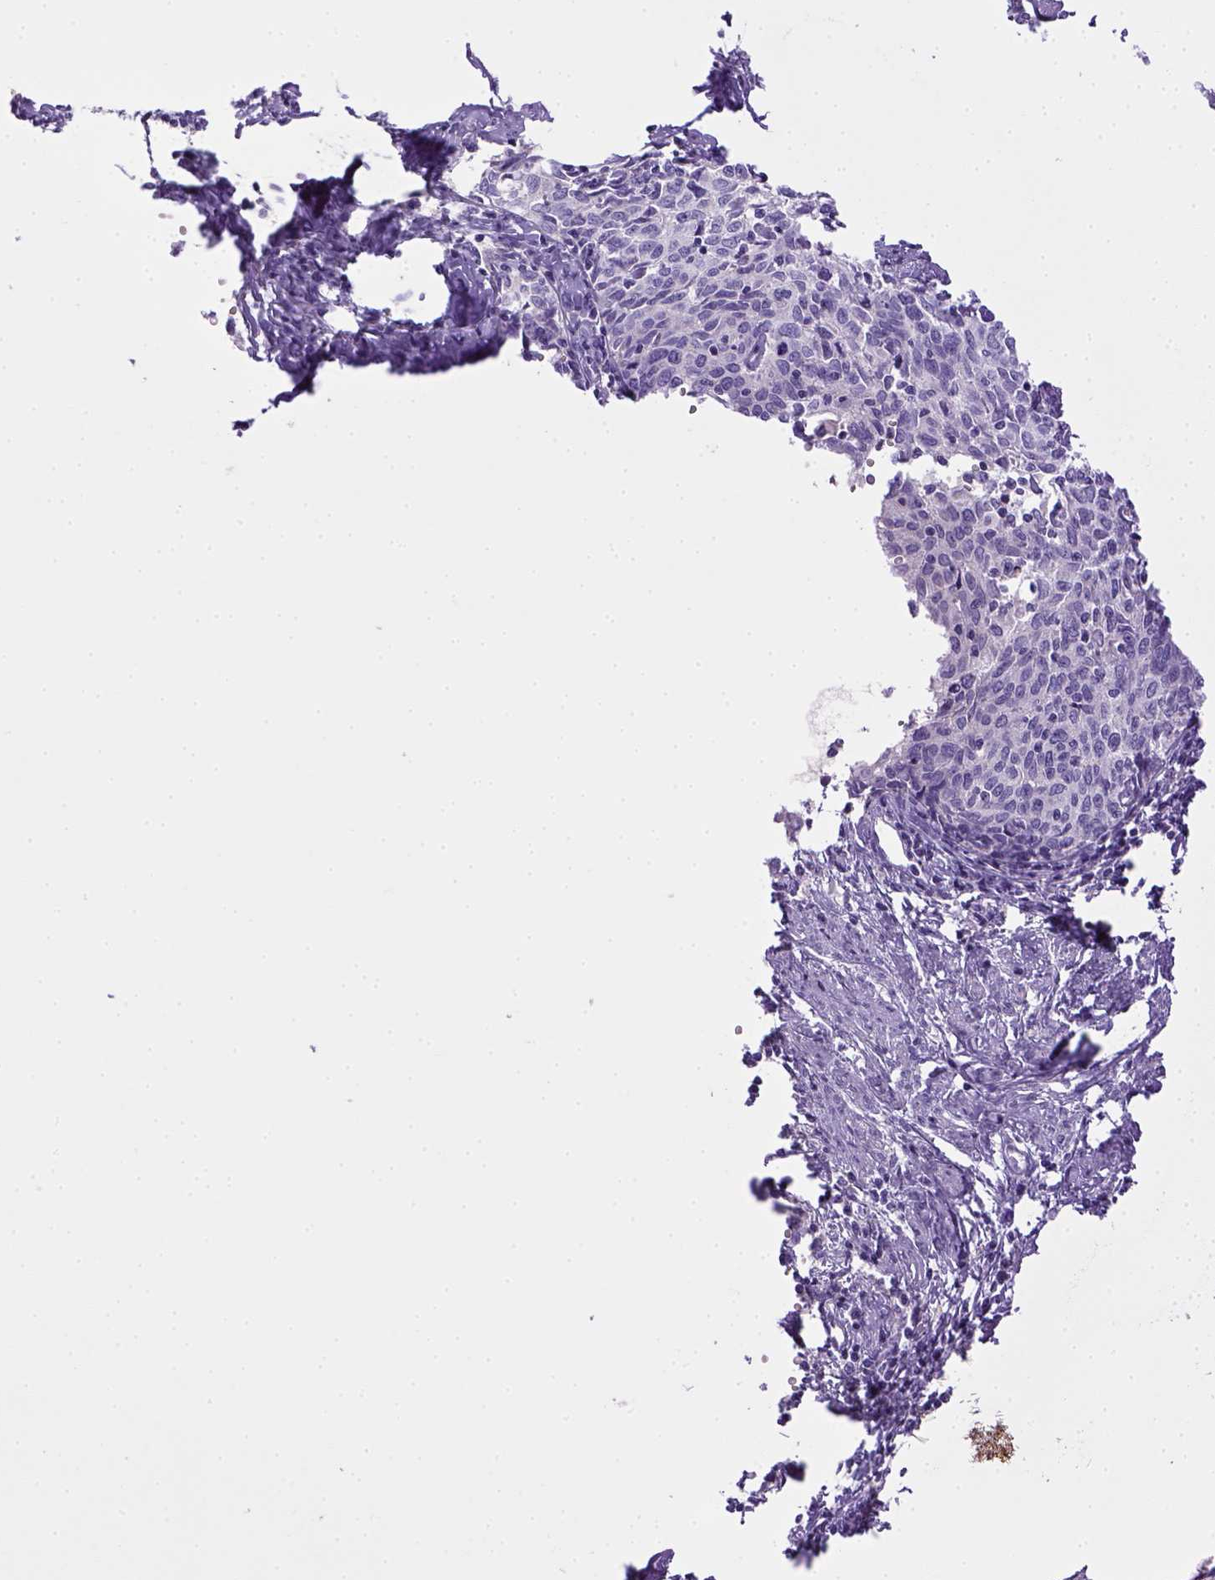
{"staining": {"intensity": "negative", "quantity": "none", "location": "none"}, "tissue": "cervical cancer", "cell_type": "Tumor cells", "image_type": "cancer", "snomed": [{"axis": "morphology", "description": "Squamous cell carcinoma, NOS"}, {"axis": "topography", "description": "Cervix"}], "caption": "Human cervical cancer stained for a protein using immunohistochemistry demonstrates no positivity in tumor cells.", "gene": "BAAT", "patient": {"sex": "female", "age": 62}}